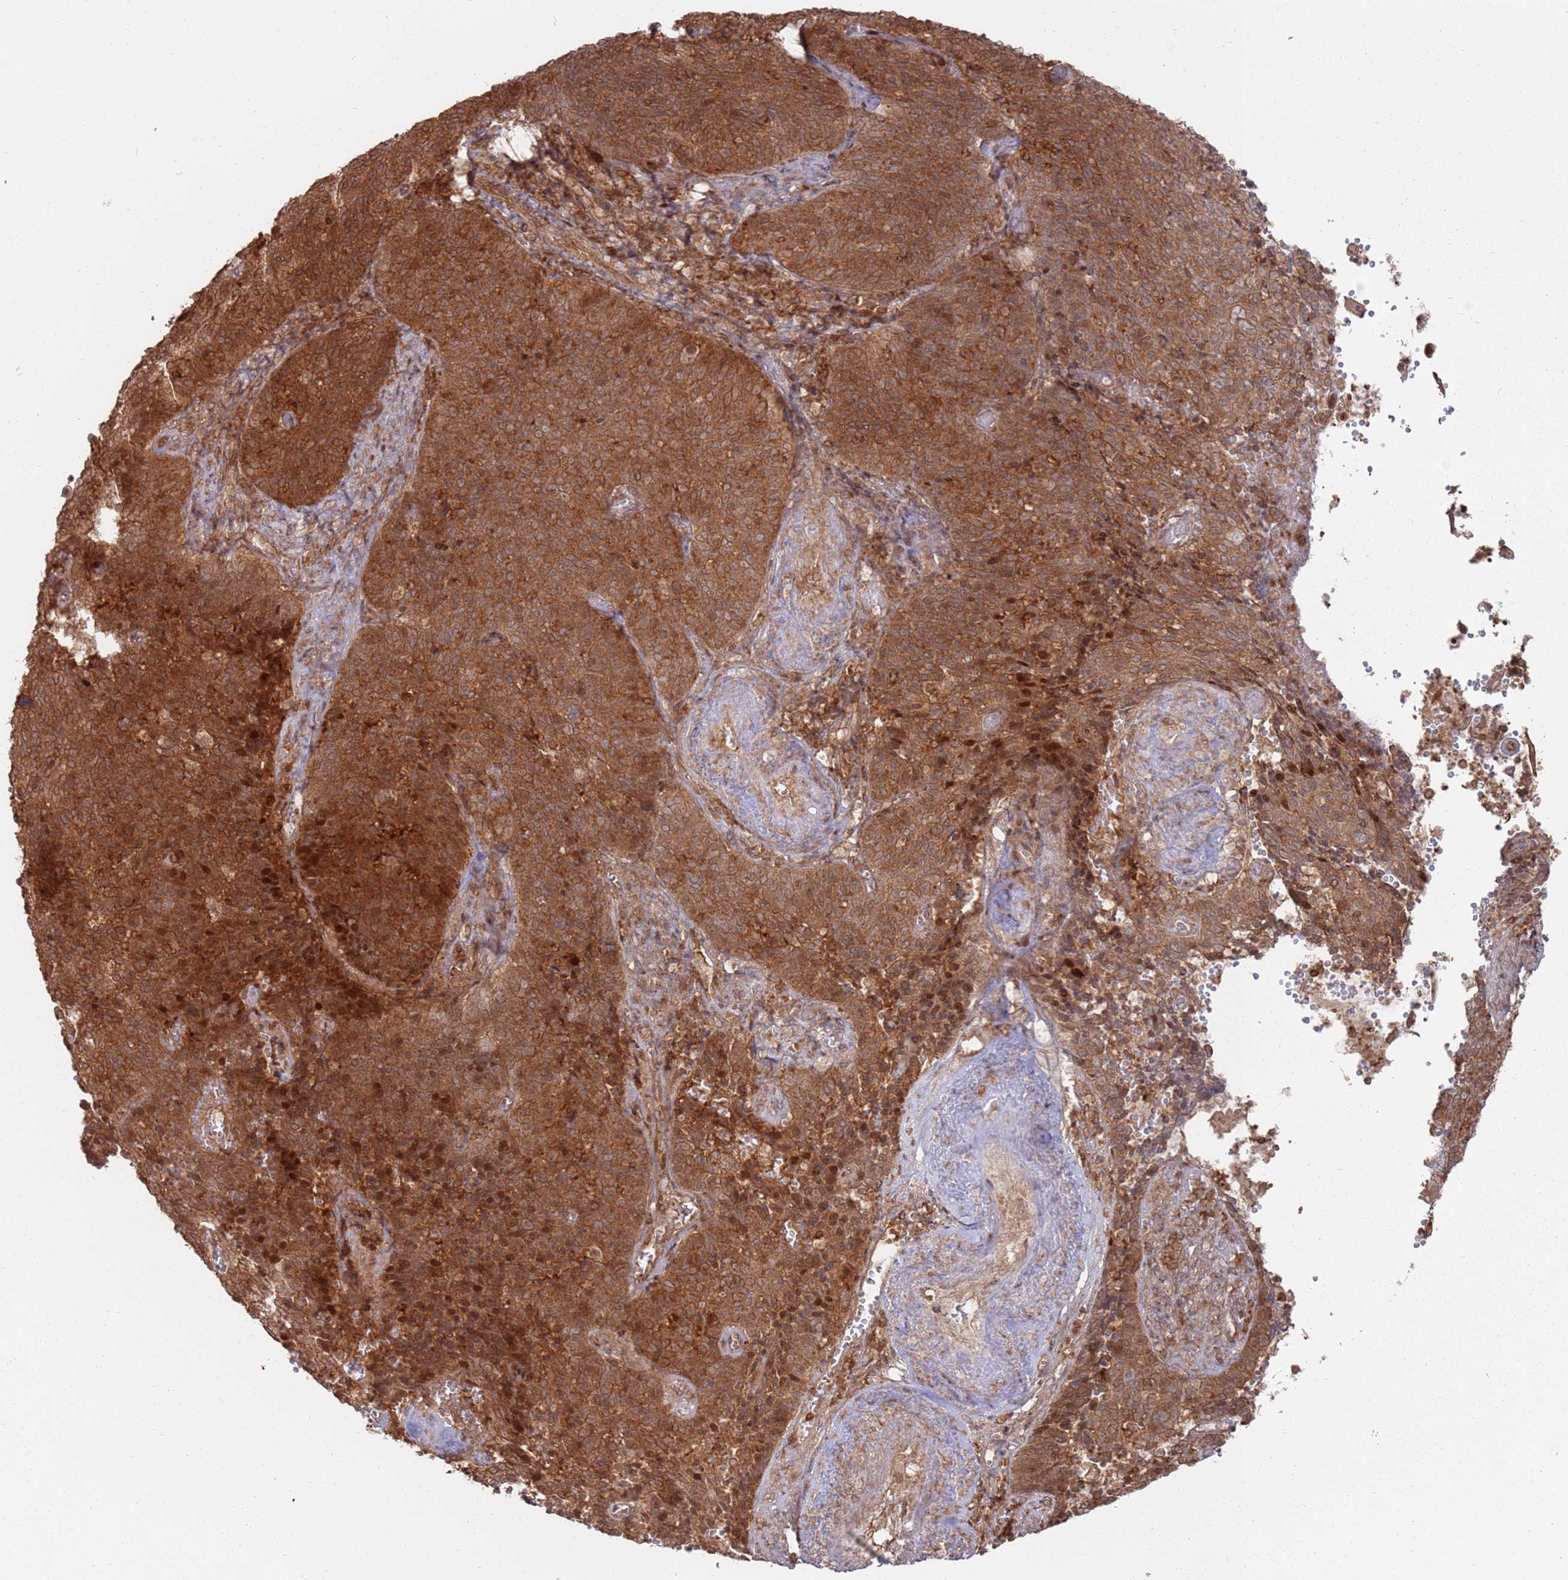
{"staining": {"intensity": "strong", "quantity": ">75%", "location": "cytoplasmic/membranous"}, "tissue": "cervical cancer", "cell_type": "Tumor cells", "image_type": "cancer", "snomed": [{"axis": "morphology", "description": "Normal tissue, NOS"}, {"axis": "morphology", "description": "Squamous cell carcinoma, NOS"}, {"axis": "topography", "description": "Cervix"}], "caption": "Immunohistochemical staining of cervical cancer (squamous cell carcinoma) exhibits strong cytoplasmic/membranous protein positivity in about >75% of tumor cells.", "gene": "PIH1D1", "patient": {"sex": "female", "age": 39}}